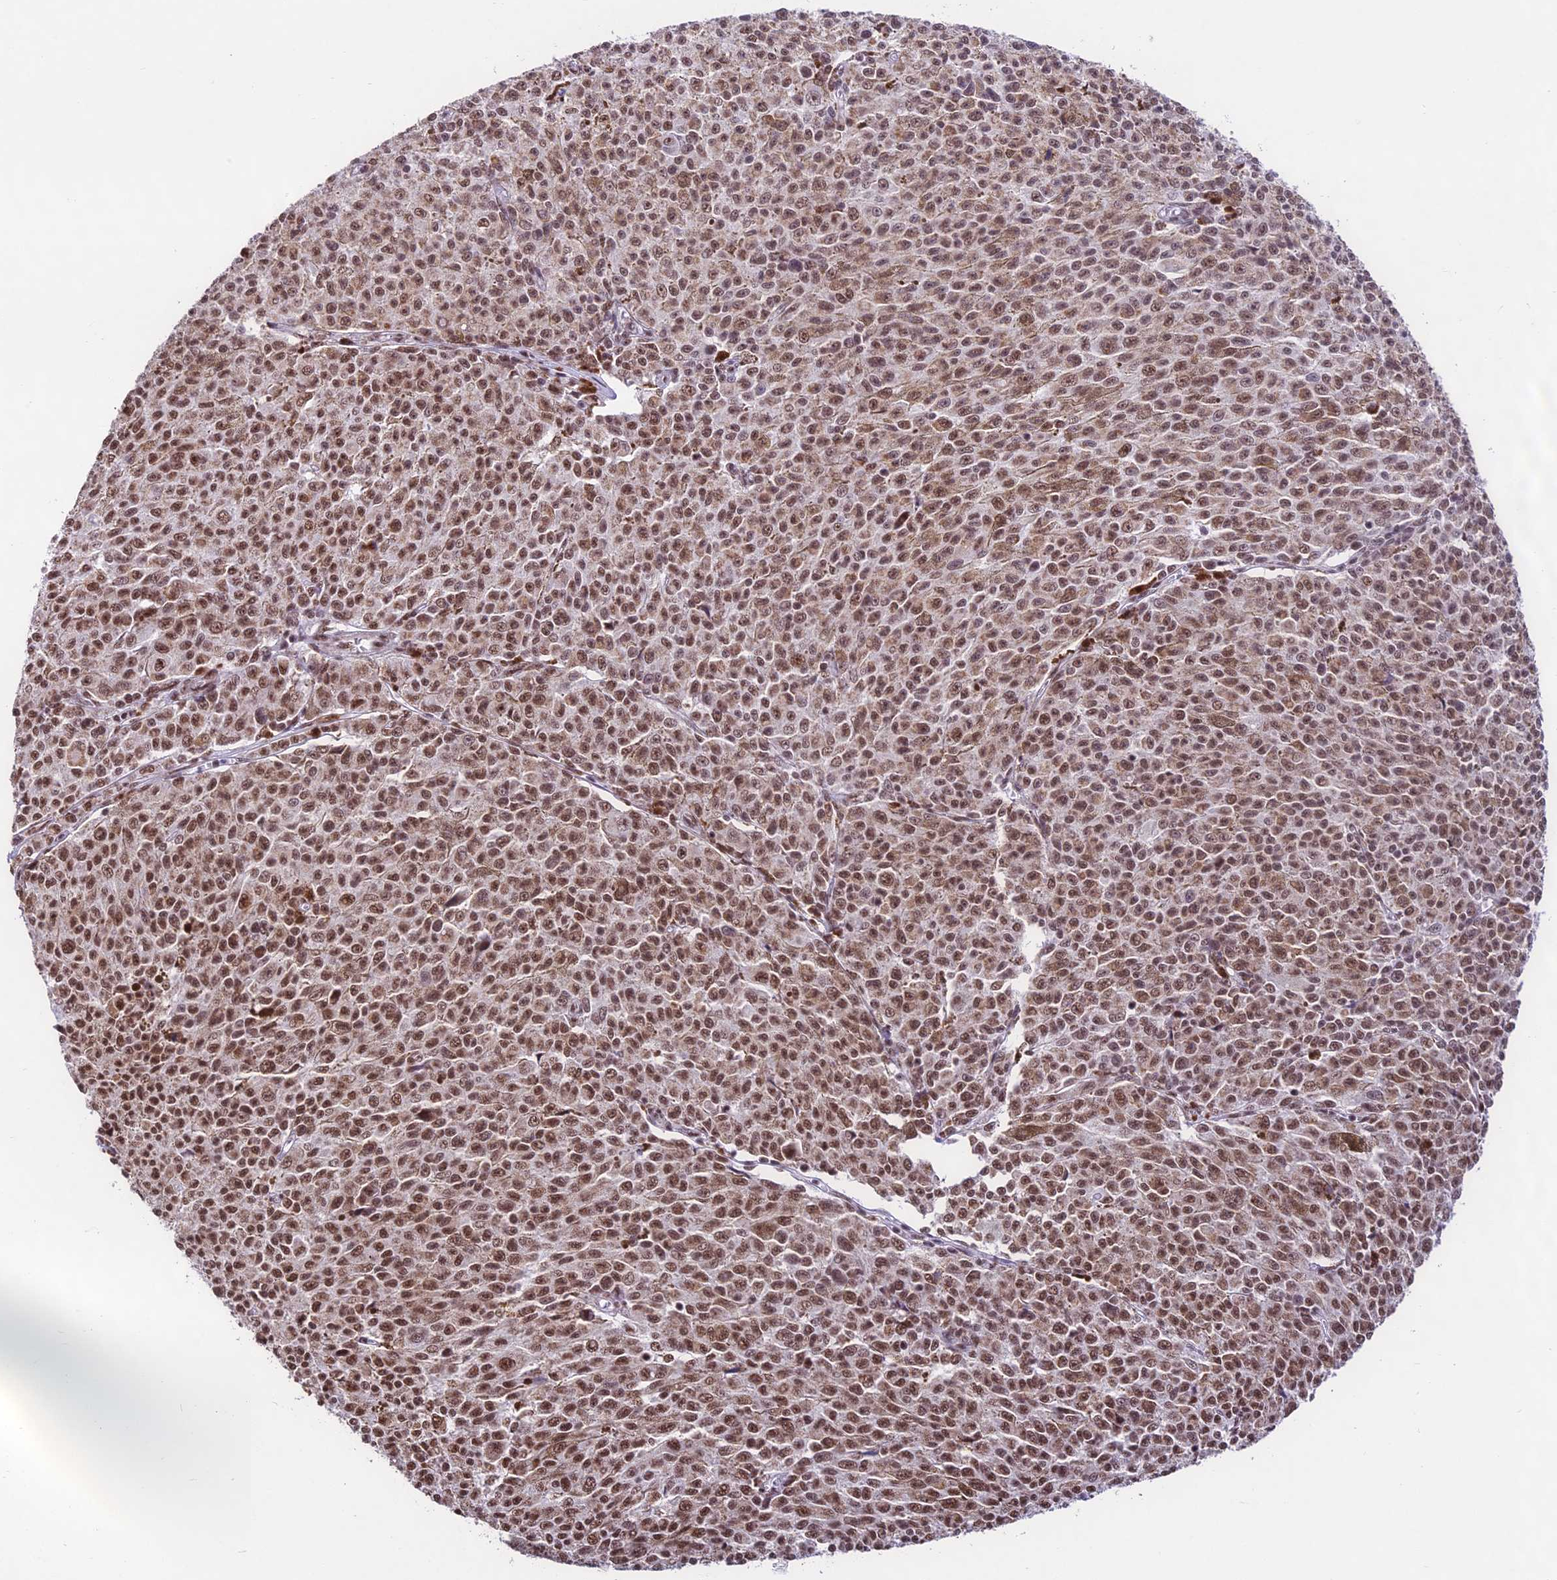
{"staining": {"intensity": "moderate", "quantity": ">75%", "location": "cytoplasmic/membranous,nuclear"}, "tissue": "melanoma", "cell_type": "Tumor cells", "image_type": "cancer", "snomed": [{"axis": "morphology", "description": "Malignant melanoma, NOS"}, {"axis": "topography", "description": "Skin"}], "caption": "A photomicrograph showing moderate cytoplasmic/membranous and nuclear expression in approximately >75% of tumor cells in melanoma, as visualized by brown immunohistochemical staining.", "gene": "CARS2", "patient": {"sex": "female", "age": 52}}